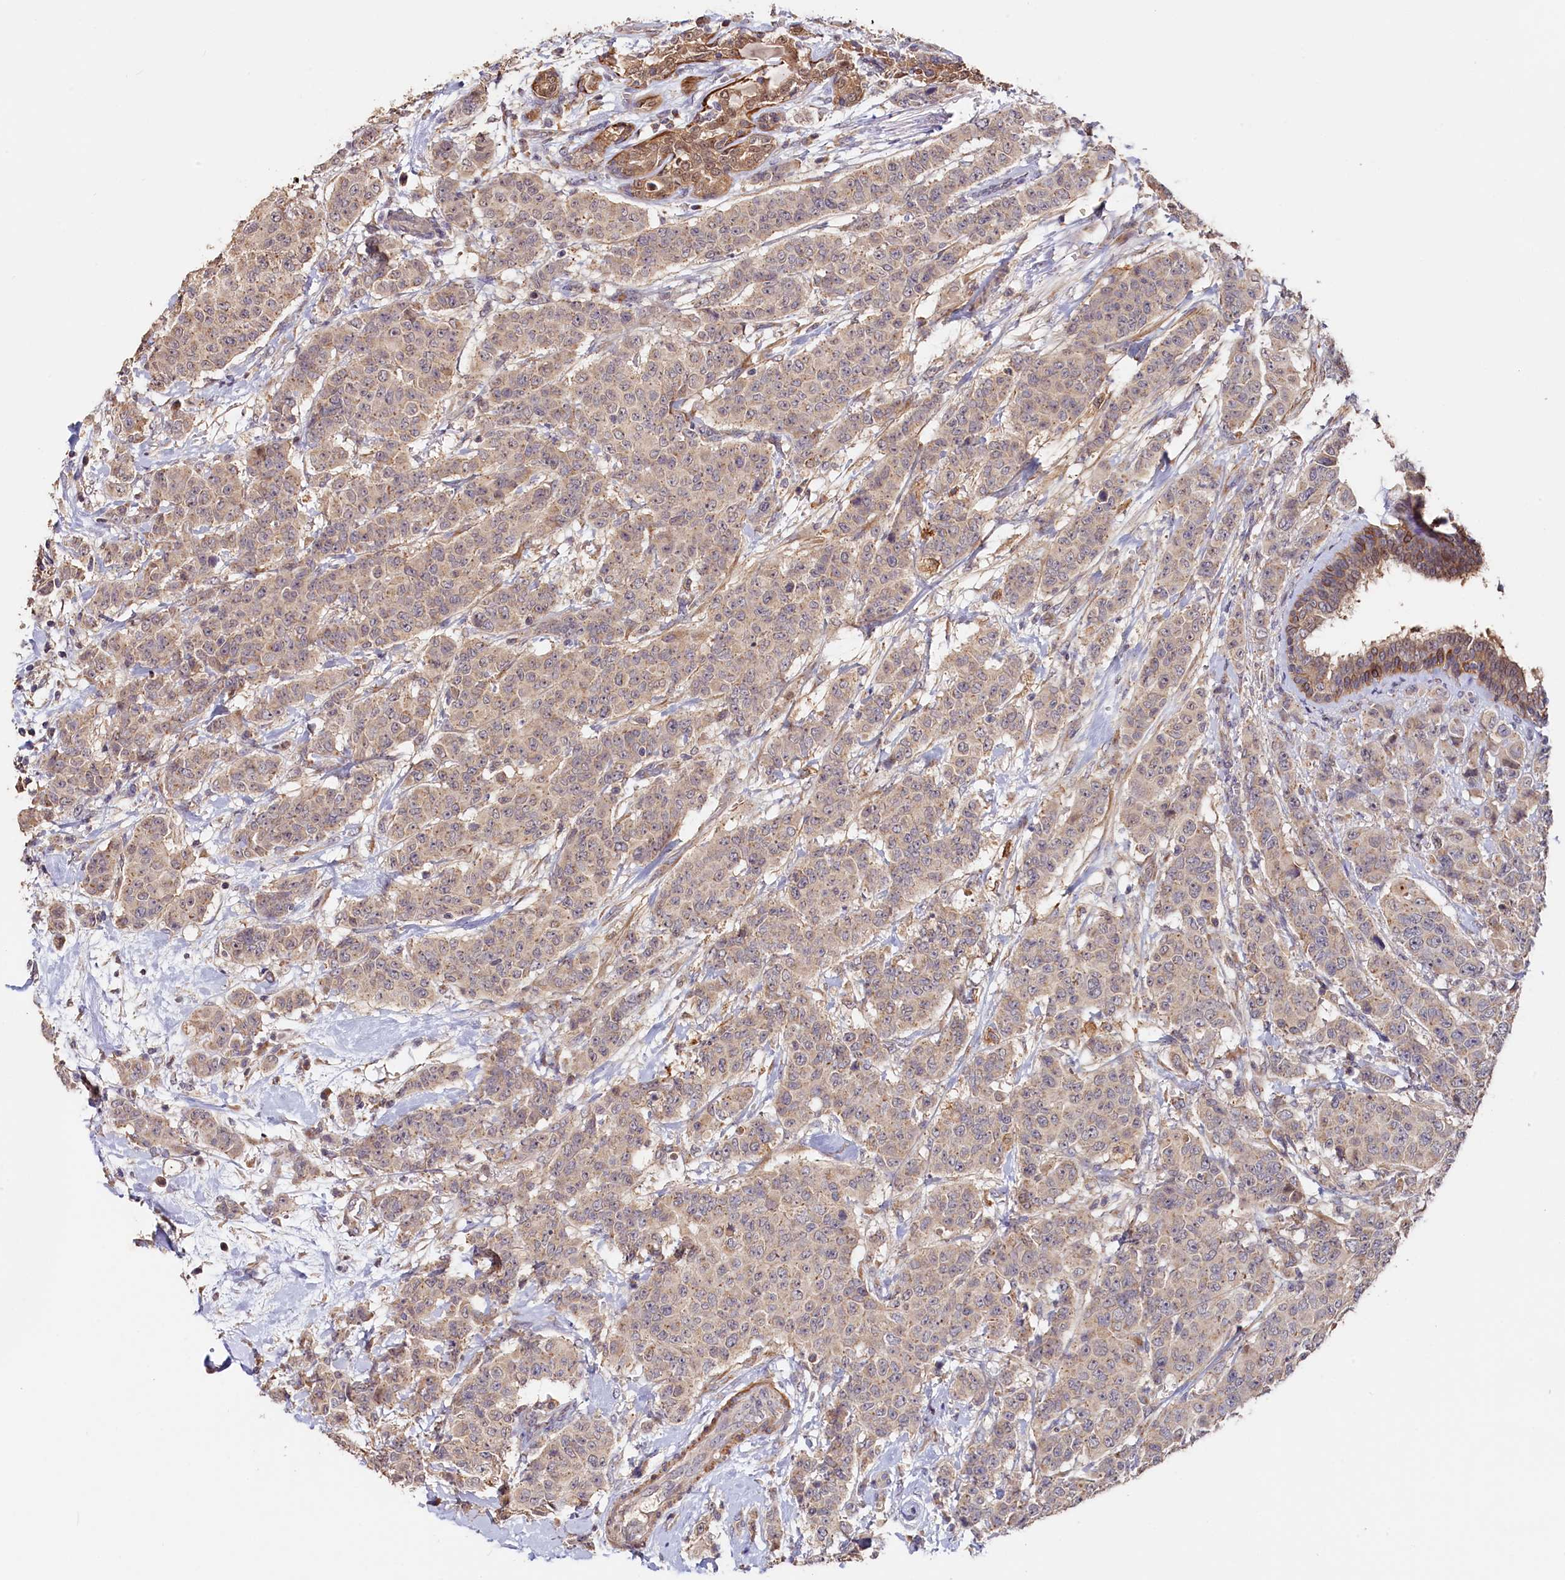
{"staining": {"intensity": "moderate", "quantity": ">75%", "location": "cytoplasmic/membranous"}, "tissue": "breast cancer", "cell_type": "Tumor cells", "image_type": "cancer", "snomed": [{"axis": "morphology", "description": "Duct carcinoma"}, {"axis": "topography", "description": "Breast"}], "caption": "A photomicrograph showing moderate cytoplasmic/membranous staining in about >75% of tumor cells in intraductal carcinoma (breast), as visualized by brown immunohistochemical staining.", "gene": "TANGO6", "patient": {"sex": "female", "age": 40}}